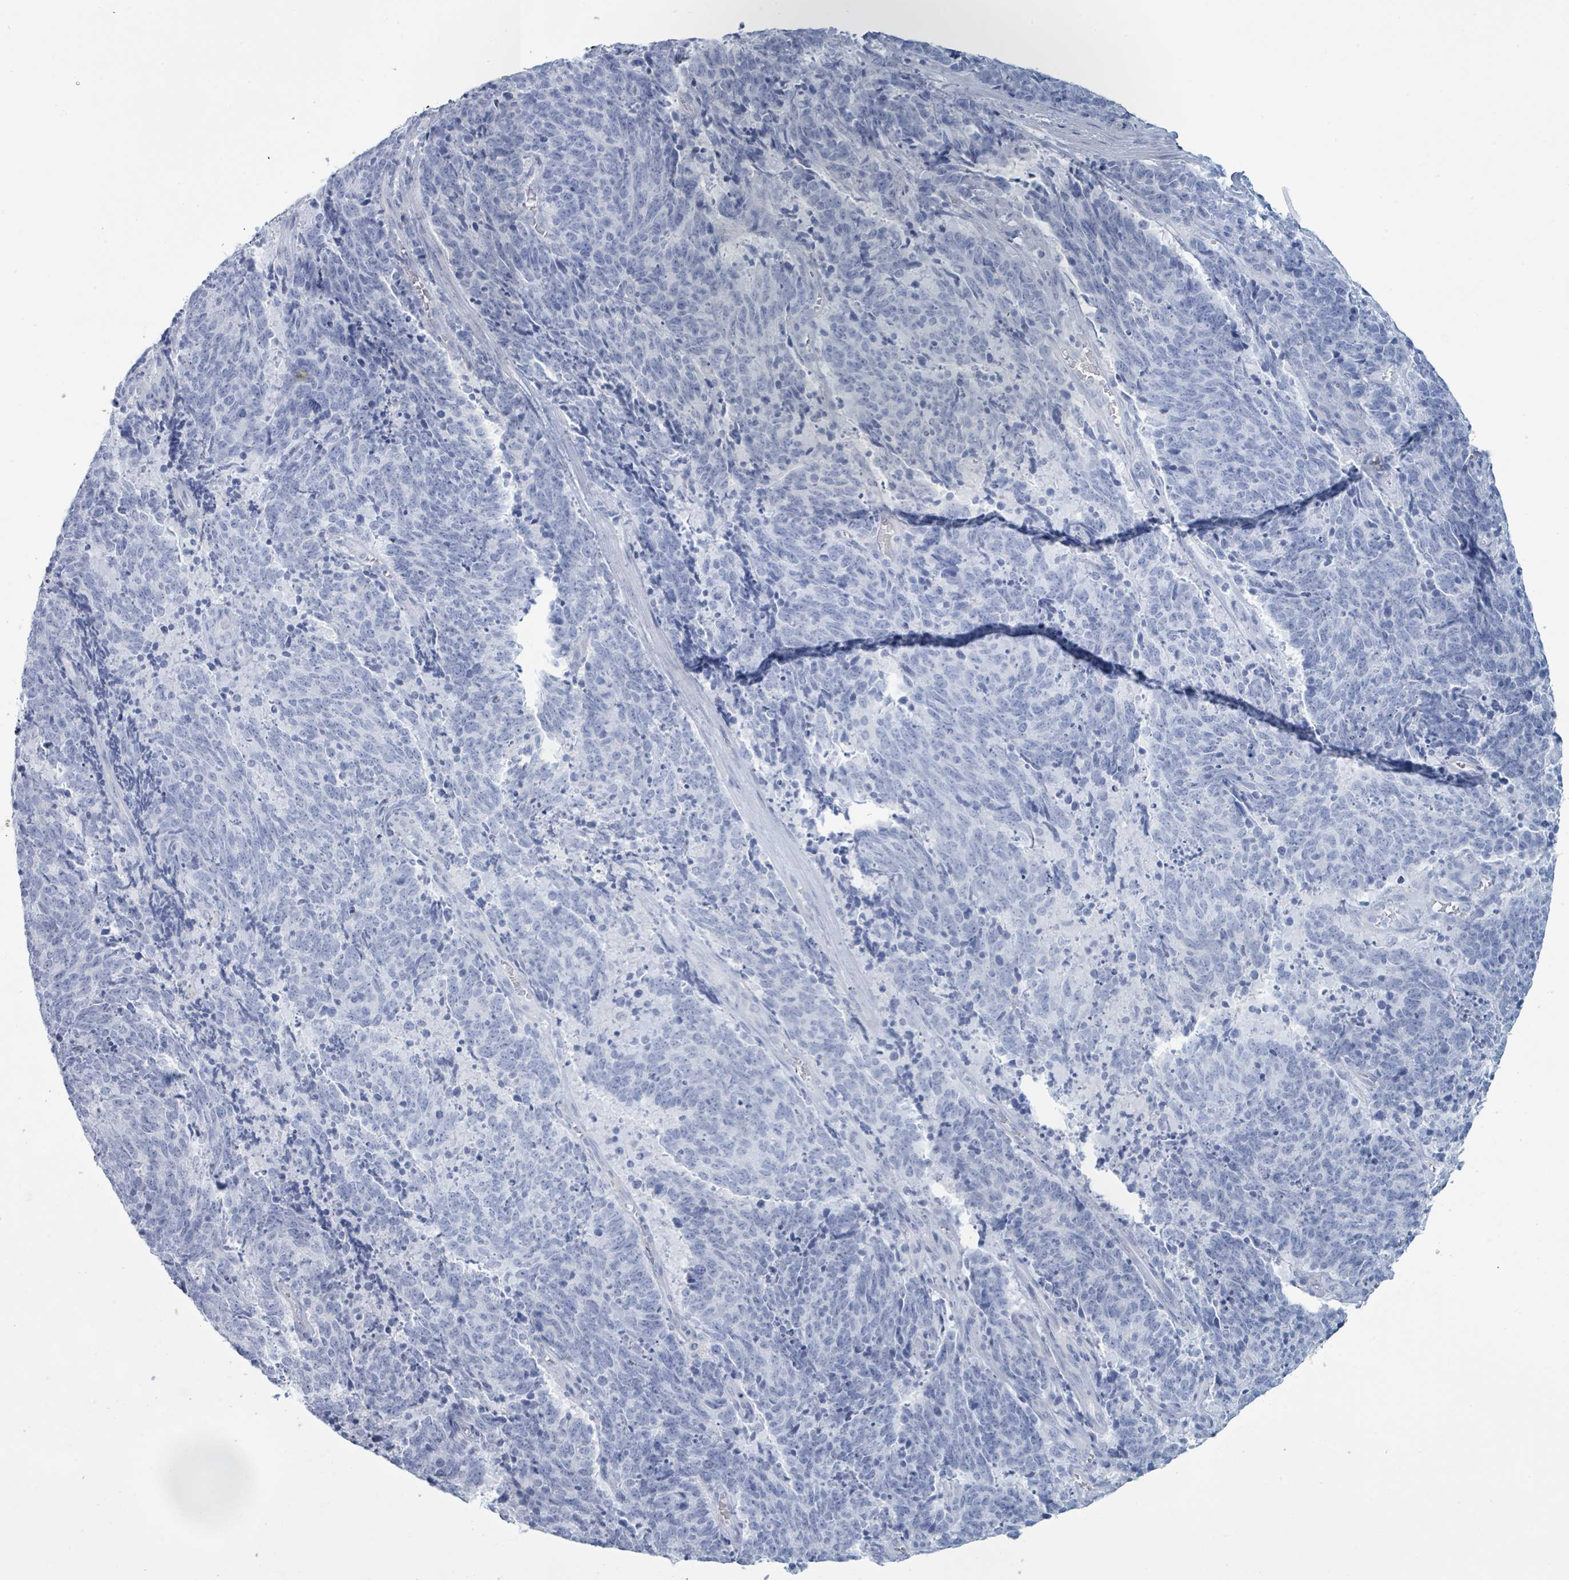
{"staining": {"intensity": "negative", "quantity": "none", "location": "none"}, "tissue": "cervical cancer", "cell_type": "Tumor cells", "image_type": "cancer", "snomed": [{"axis": "morphology", "description": "Squamous cell carcinoma, NOS"}, {"axis": "topography", "description": "Cervix"}], "caption": "DAB immunohistochemical staining of cervical squamous cell carcinoma demonstrates no significant positivity in tumor cells.", "gene": "PGA3", "patient": {"sex": "female", "age": 29}}